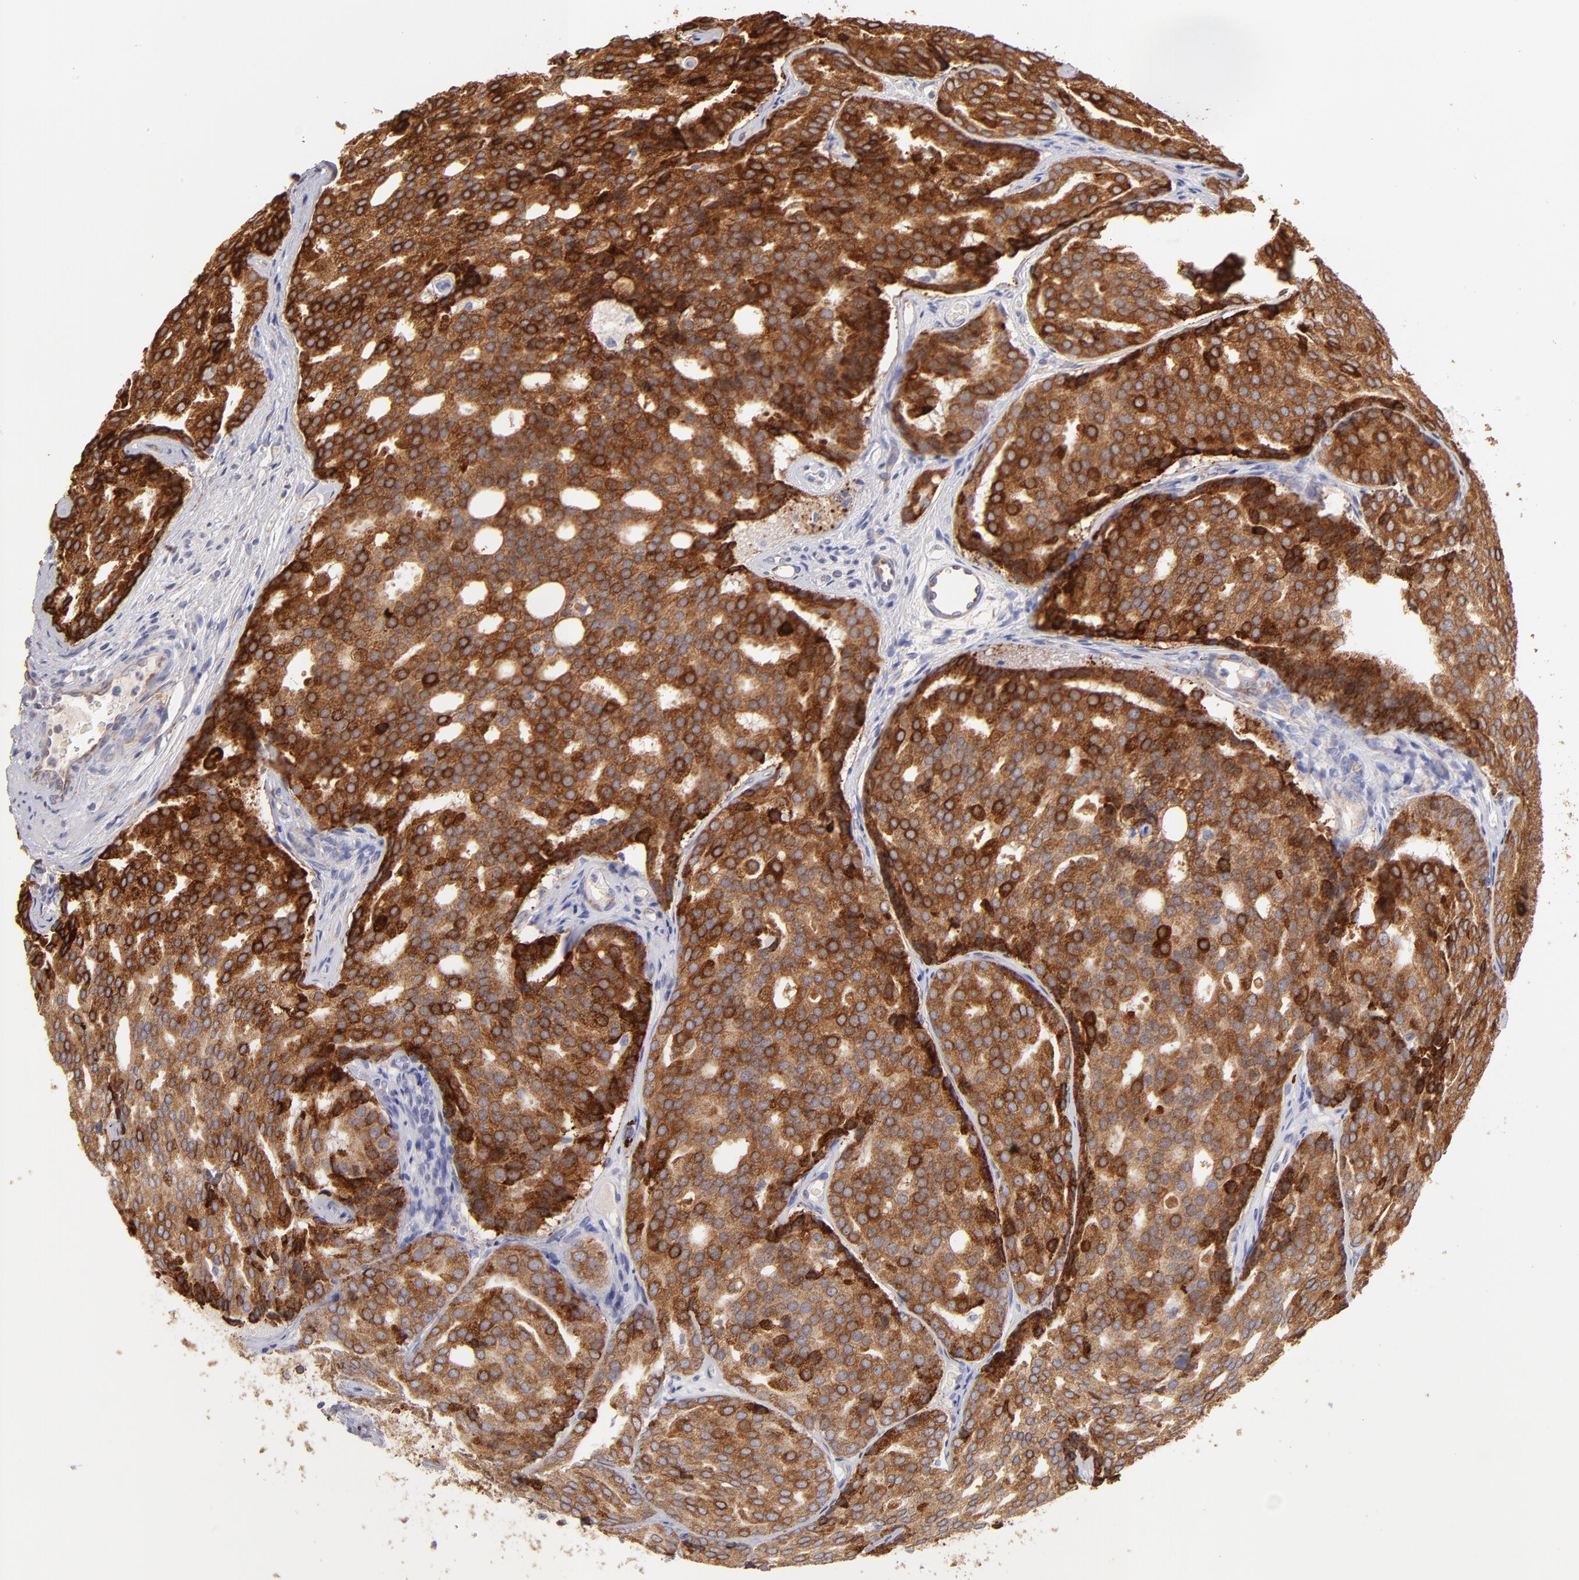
{"staining": {"intensity": "strong", "quantity": ">75%", "location": "cytoplasmic/membranous"}, "tissue": "prostate cancer", "cell_type": "Tumor cells", "image_type": "cancer", "snomed": [{"axis": "morphology", "description": "Adenocarcinoma, High grade"}, {"axis": "topography", "description": "Prostate"}], "caption": "Approximately >75% of tumor cells in human prostate adenocarcinoma (high-grade) exhibit strong cytoplasmic/membranous protein positivity as visualized by brown immunohistochemical staining.", "gene": "ENTPD5", "patient": {"sex": "male", "age": 64}}